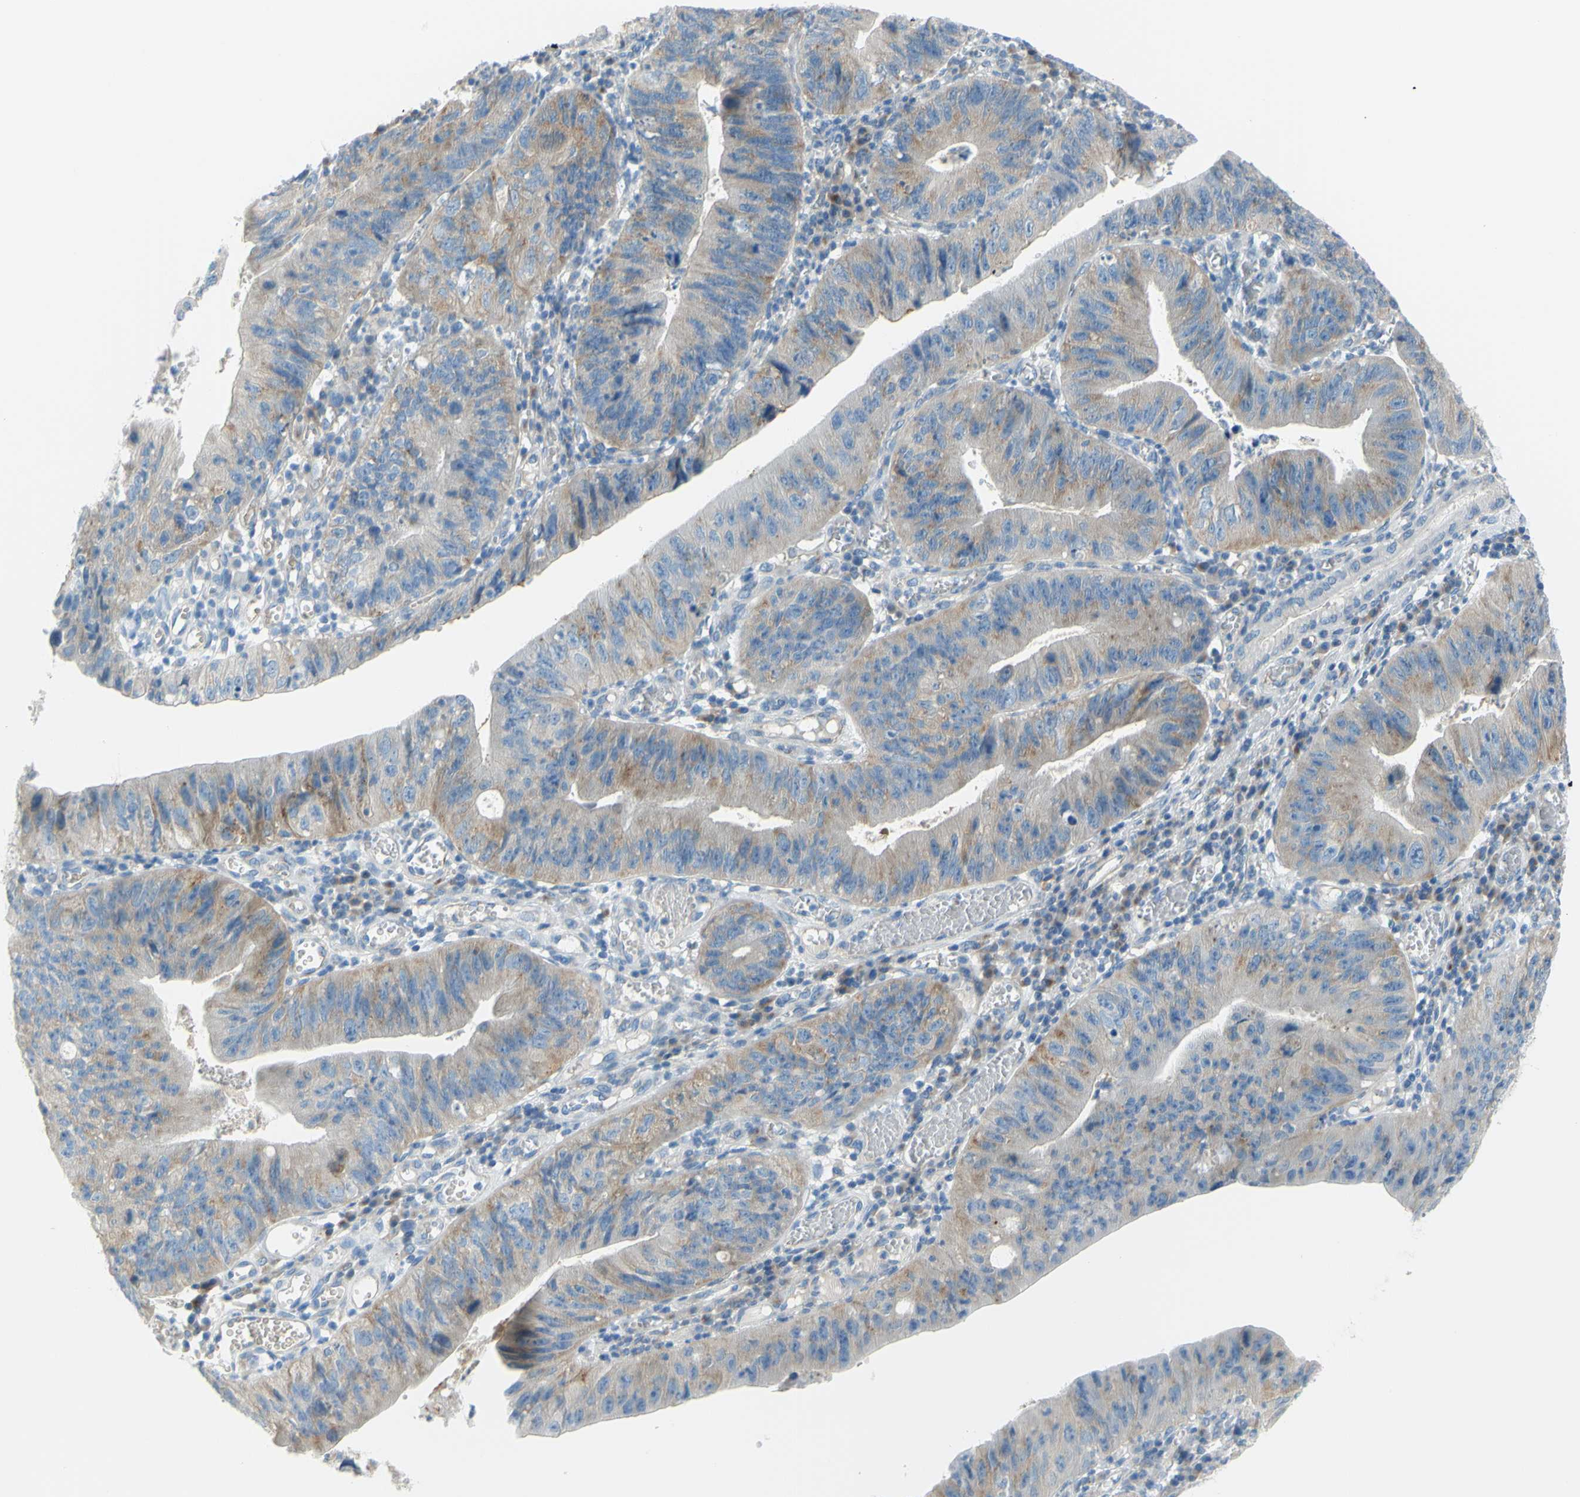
{"staining": {"intensity": "moderate", "quantity": ">75%", "location": "cytoplasmic/membranous"}, "tissue": "stomach cancer", "cell_type": "Tumor cells", "image_type": "cancer", "snomed": [{"axis": "morphology", "description": "Adenocarcinoma, NOS"}, {"axis": "topography", "description": "Stomach"}], "caption": "Tumor cells demonstrate medium levels of moderate cytoplasmic/membranous staining in approximately >75% of cells in stomach cancer.", "gene": "FRMD4B", "patient": {"sex": "male", "age": 59}}